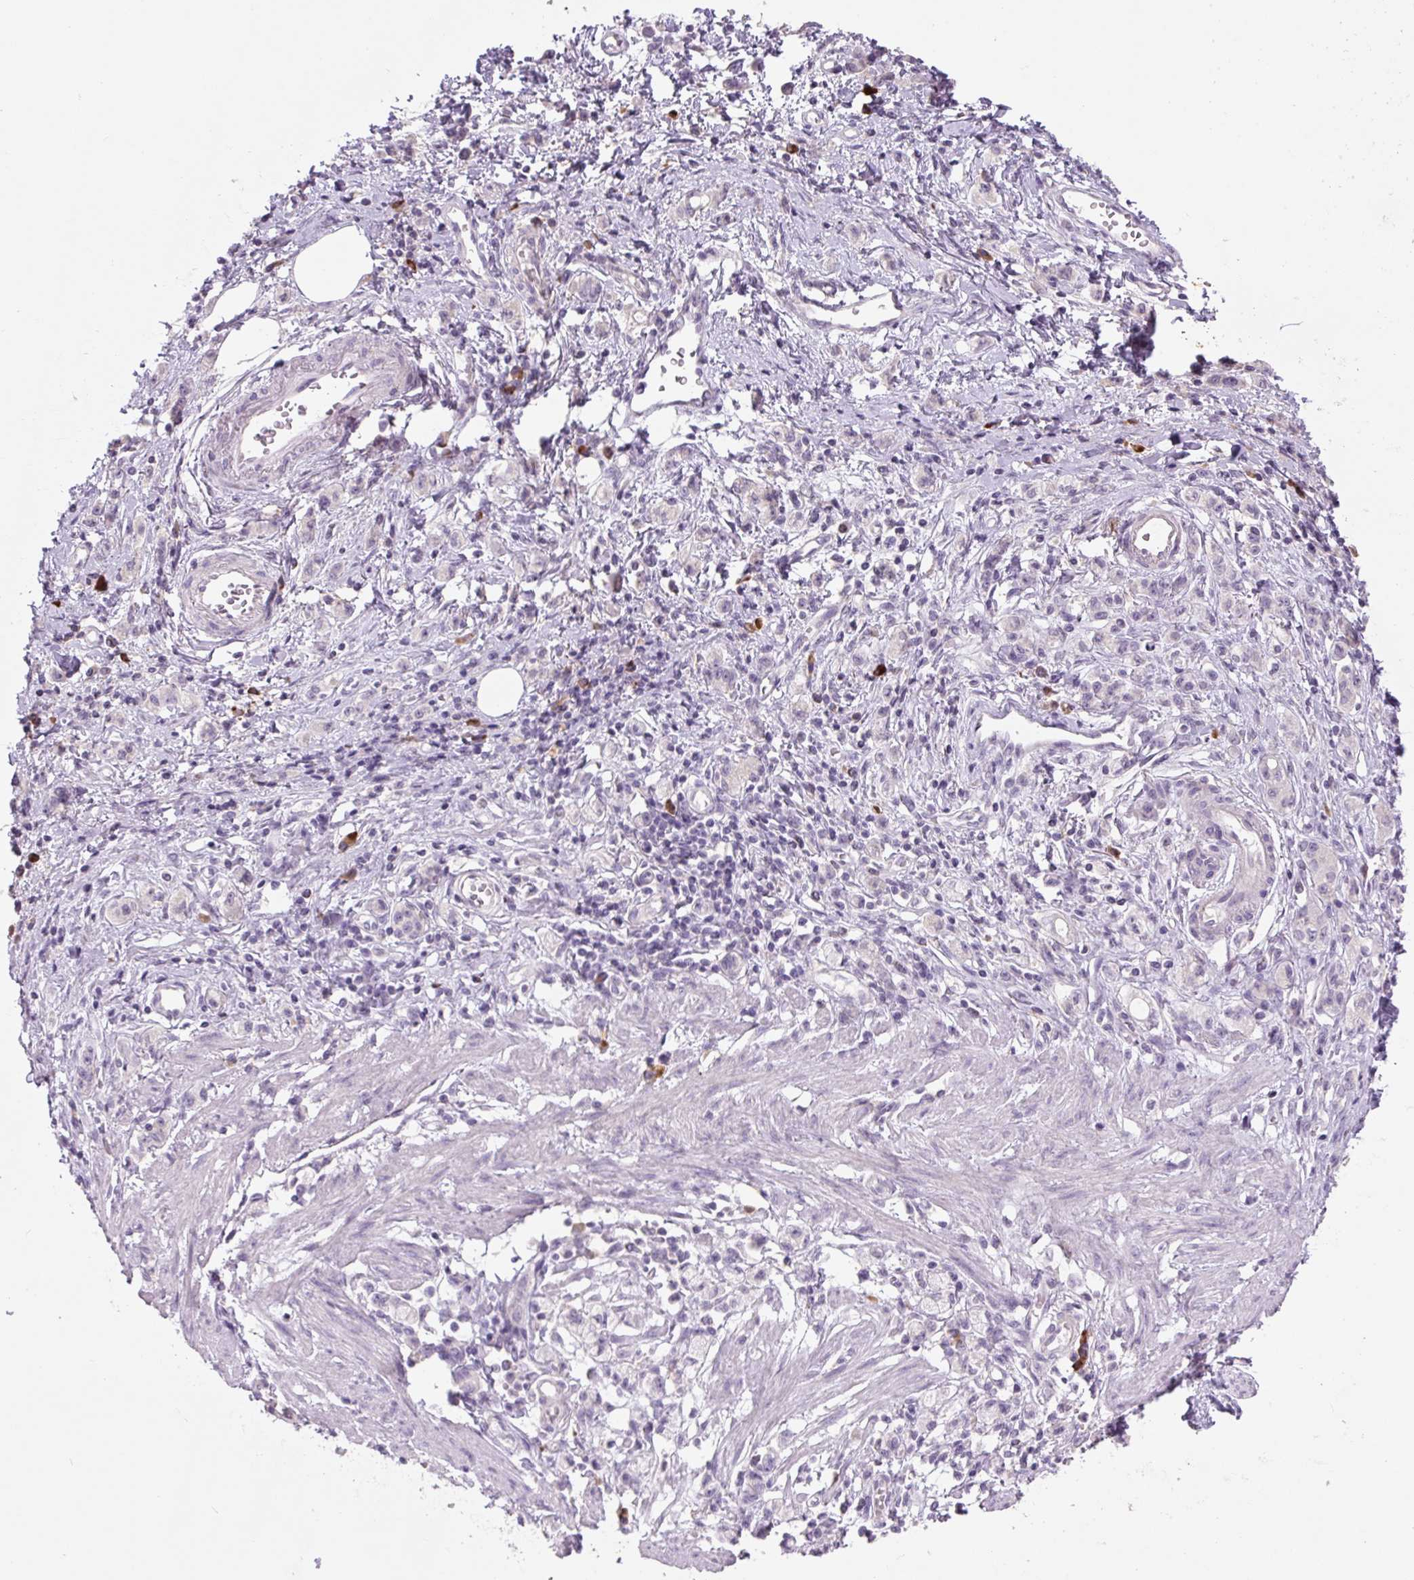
{"staining": {"intensity": "negative", "quantity": "none", "location": "none"}, "tissue": "stomach cancer", "cell_type": "Tumor cells", "image_type": "cancer", "snomed": [{"axis": "morphology", "description": "Adenocarcinoma, NOS"}, {"axis": "topography", "description": "Stomach"}], "caption": "High magnification brightfield microscopy of stomach cancer stained with DAB (3,3'-diaminobenzidine) (brown) and counterstained with hematoxylin (blue): tumor cells show no significant staining.", "gene": "TMEM100", "patient": {"sex": "male", "age": 77}}